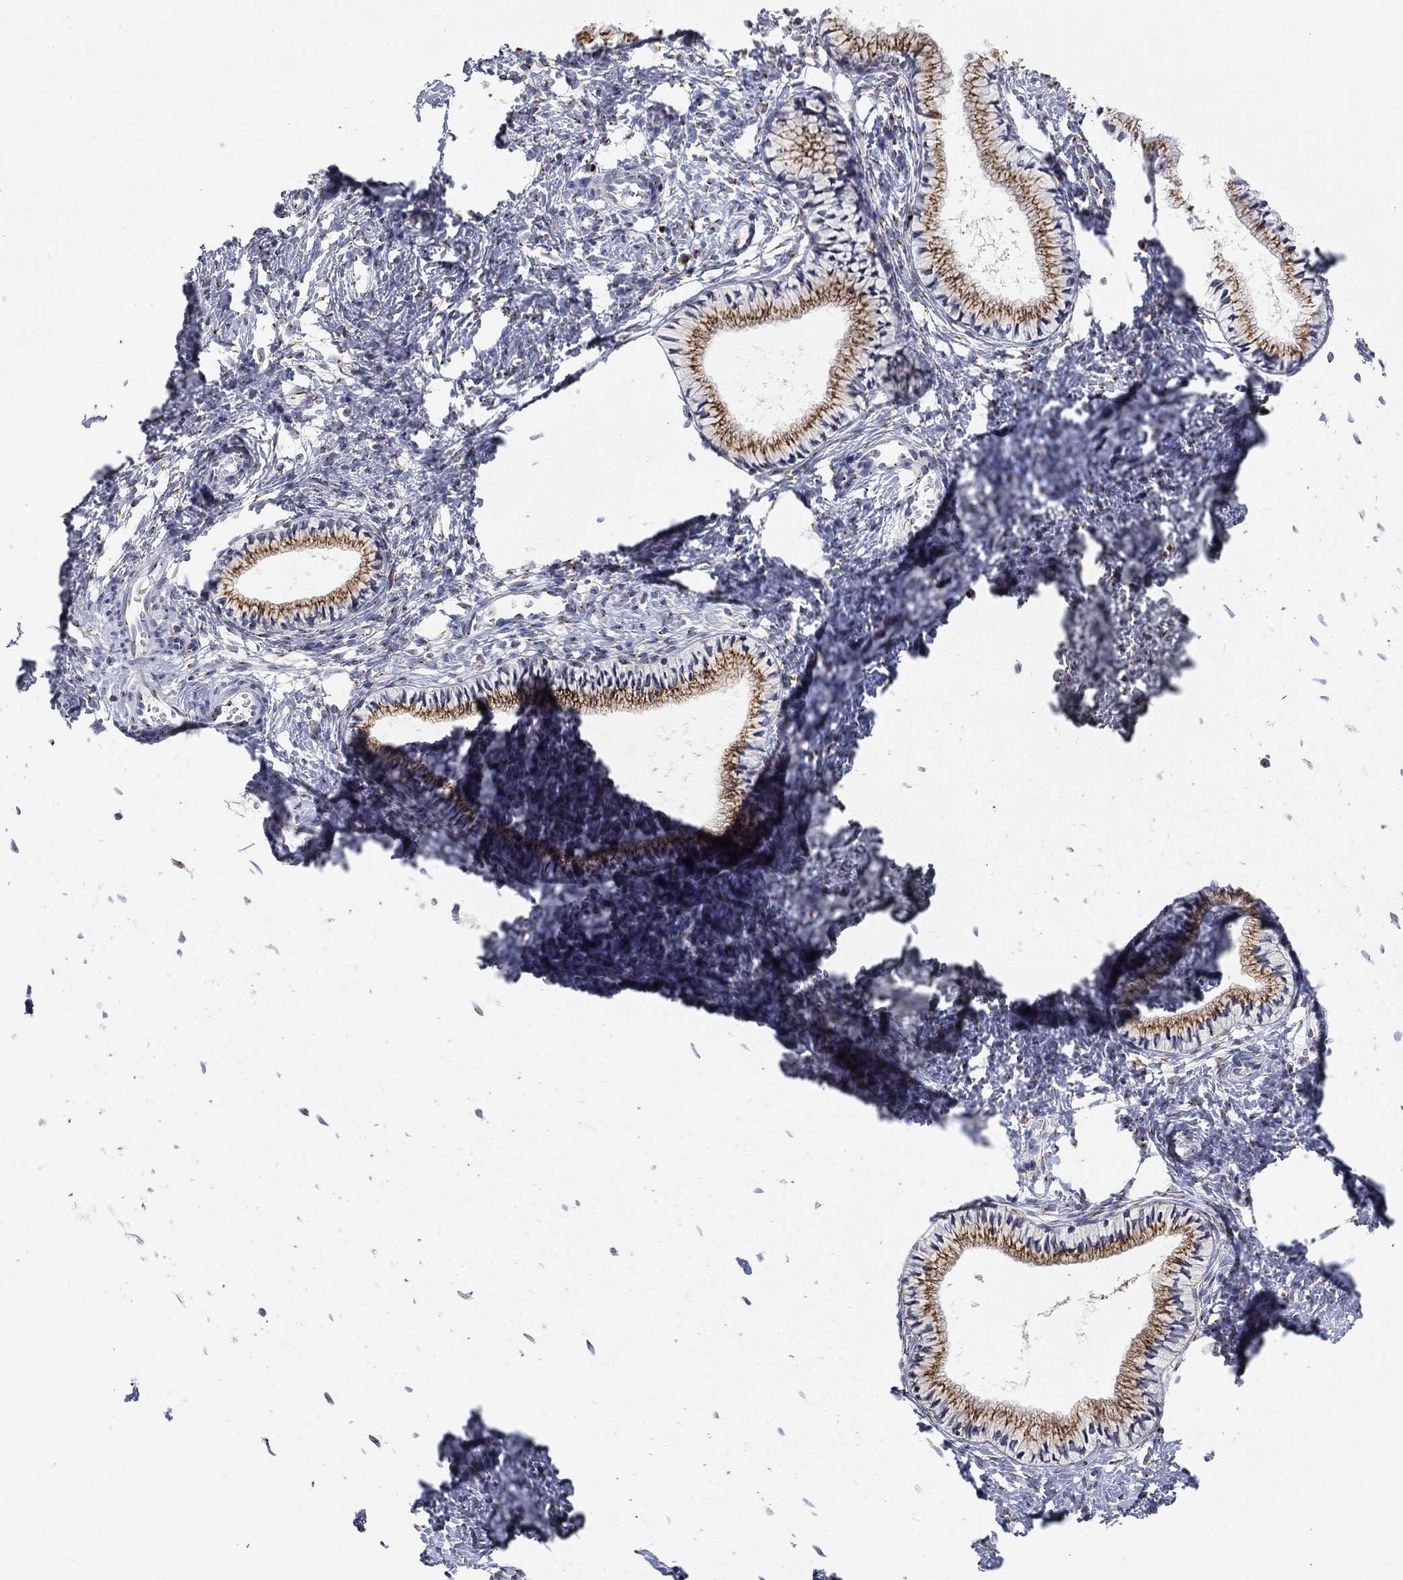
{"staining": {"intensity": "moderate", "quantity": ">75%", "location": "cytoplasmic/membranous"}, "tissue": "cervix", "cell_type": "Glandular cells", "image_type": "normal", "snomed": [{"axis": "morphology", "description": "Normal tissue, NOS"}, {"axis": "topography", "description": "Cervix"}], "caption": "Protein analysis of normal cervix exhibits moderate cytoplasmic/membranous positivity in approximately >75% of glandular cells.", "gene": "TICAM1", "patient": {"sex": "female", "age": 39}}